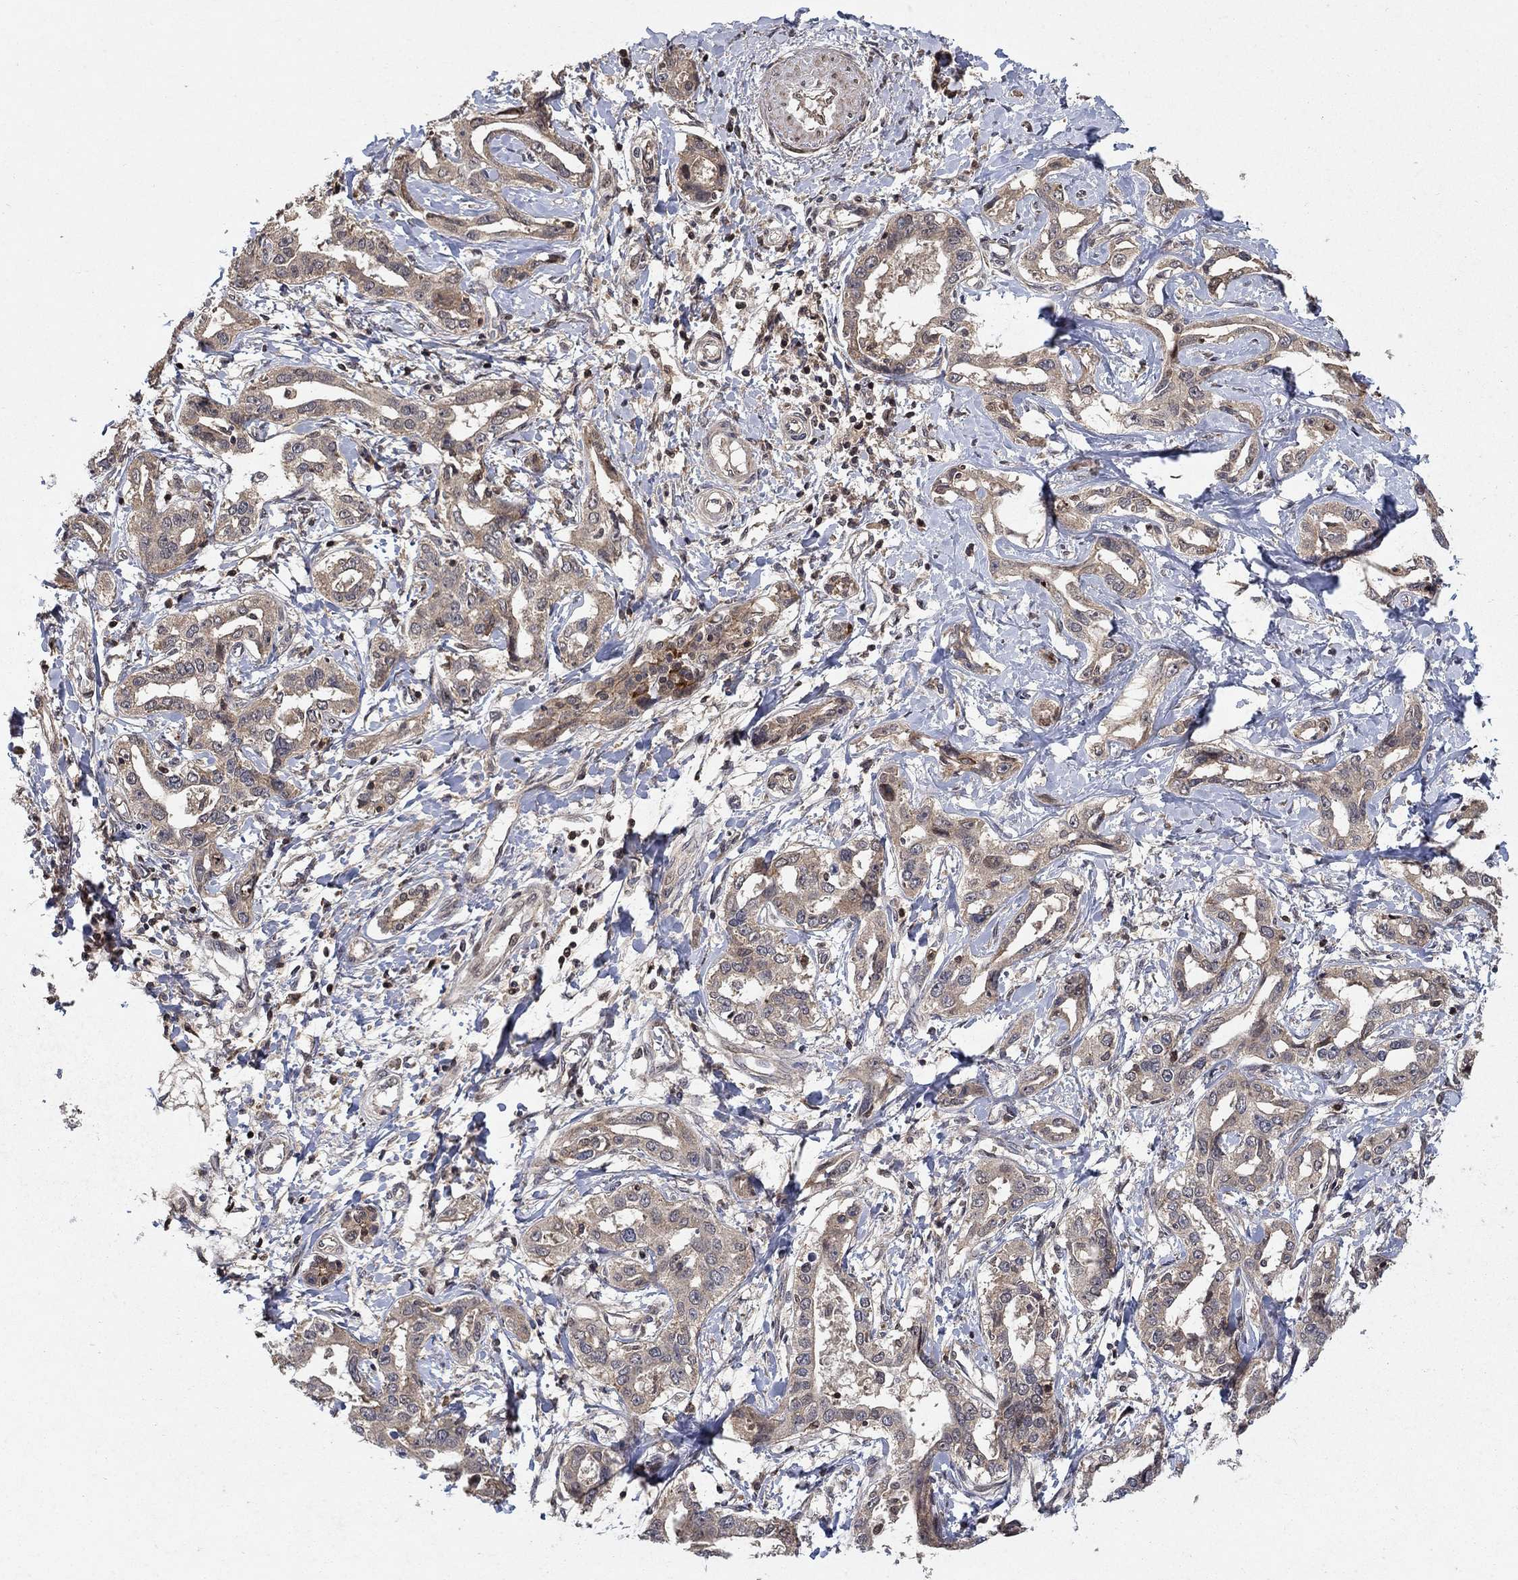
{"staining": {"intensity": "weak", "quantity": "25%-75%", "location": "cytoplasmic/membranous"}, "tissue": "liver cancer", "cell_type": "Tumor cells", "image_type": "cancer", "snomed": [{"axis": "morphology", "description": "Cholangiocarcinoma"}, {"axis": "topography", "description": "Liver"}], "caption": "The image shows immunohistochemical staining of cholangiocarcinoma (liver). There is weak cytoplasmic/membranous expression is seen in approximately 25%-75% of tumor cells.", "gene": "CCDC66", "patient": {"sex": "male", "age": 59}}